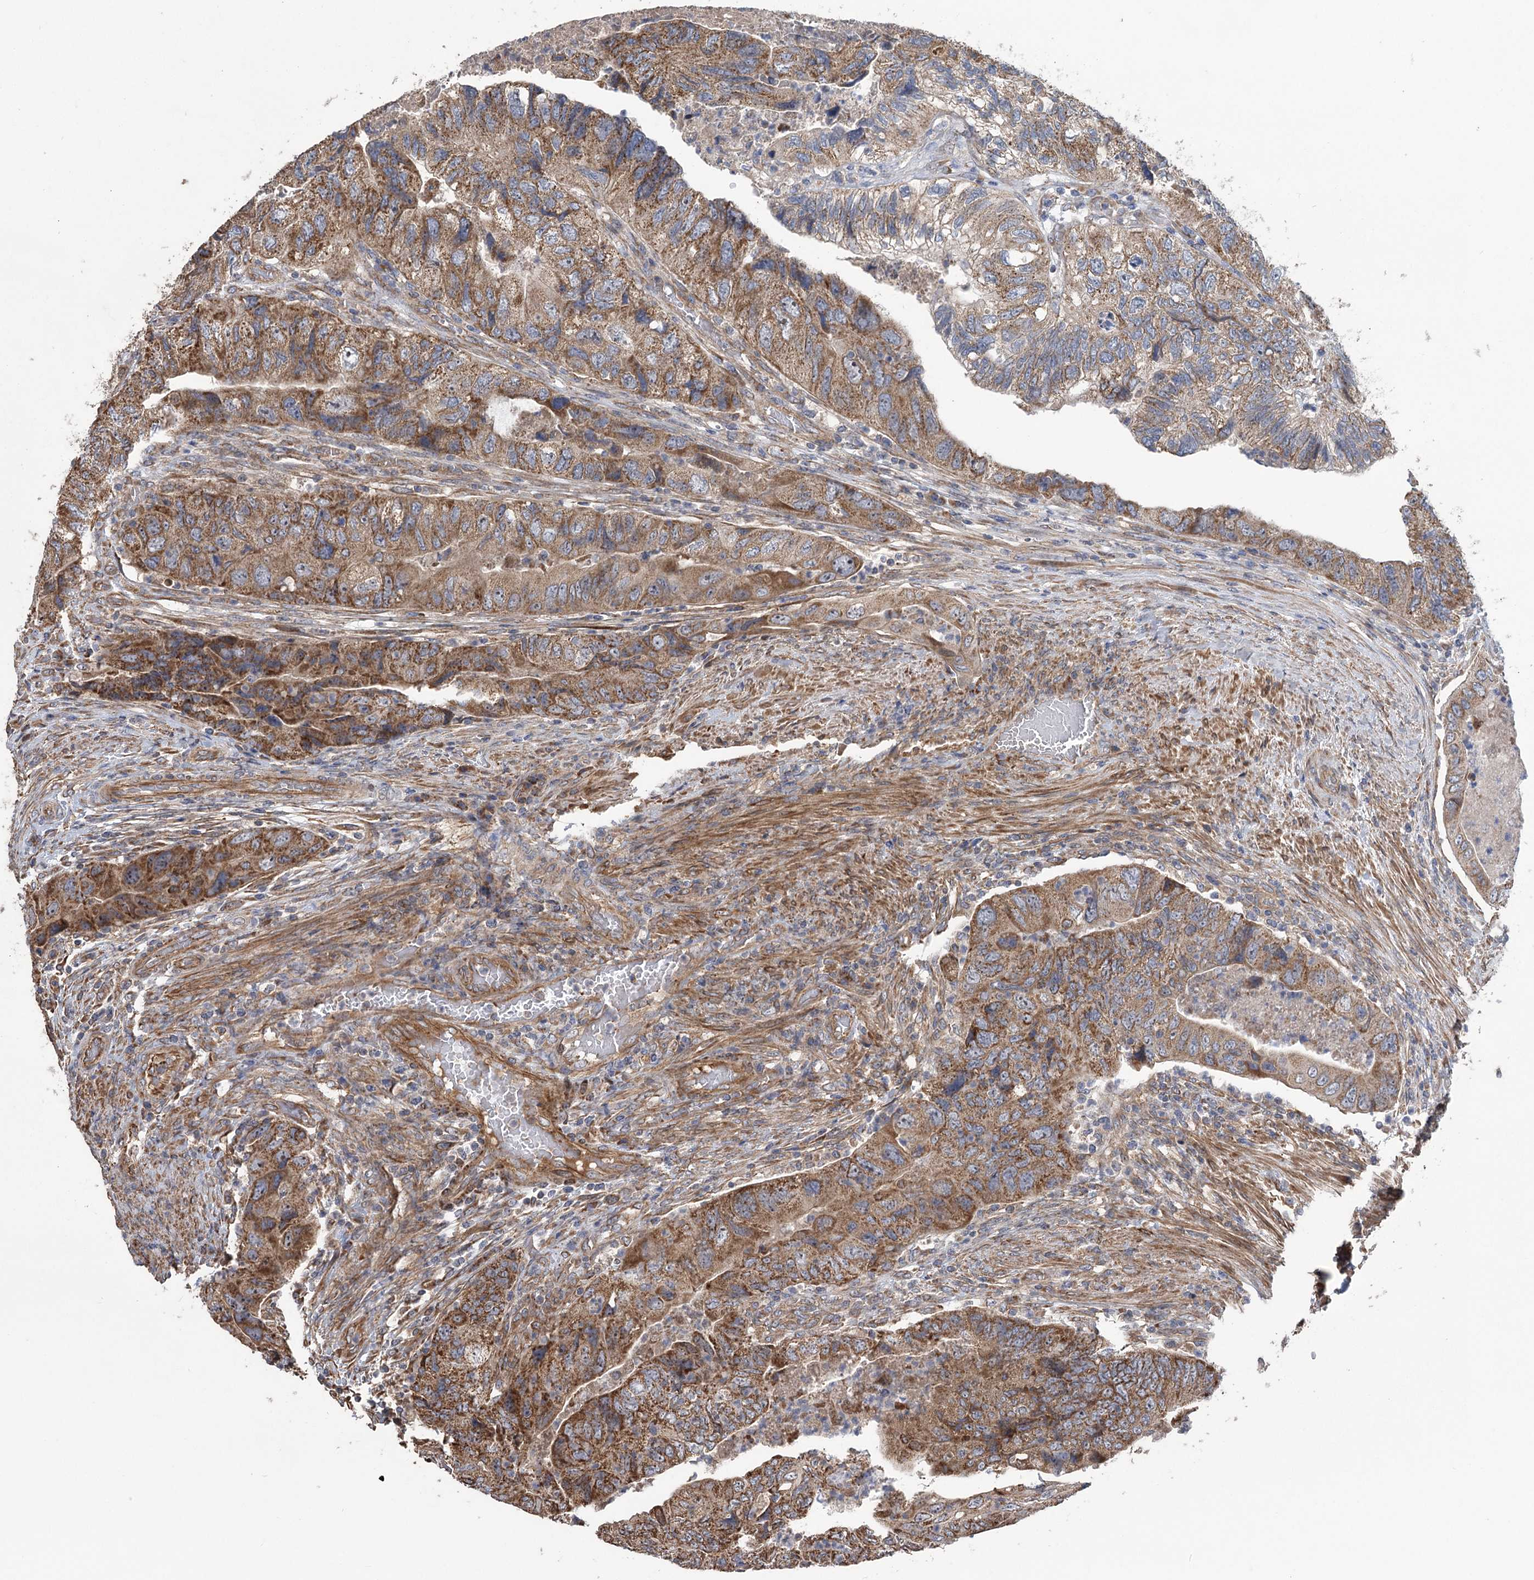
{"staining": {"intensity": "moderate", "quantity": ">75%", "location": "cytoplasmic/membranous"}, "tissue": "colorectal cancer", "cell_type": "Tumor cells", "image_type": "cancer", "snomed": [{"axis": "morphology", "description": "Adenocarcinoma, NOS"}, {"axis": "topography", "description": "Rectum"}], "caption": "A histopathology image of adenocarcinoma (colorectal) stained for a protein demonstrates moderate cytoplasmic/membranous brown staining in tumor cells.", "gene": "RWDD4", "patient": {"sex": "male", "age": 63}}